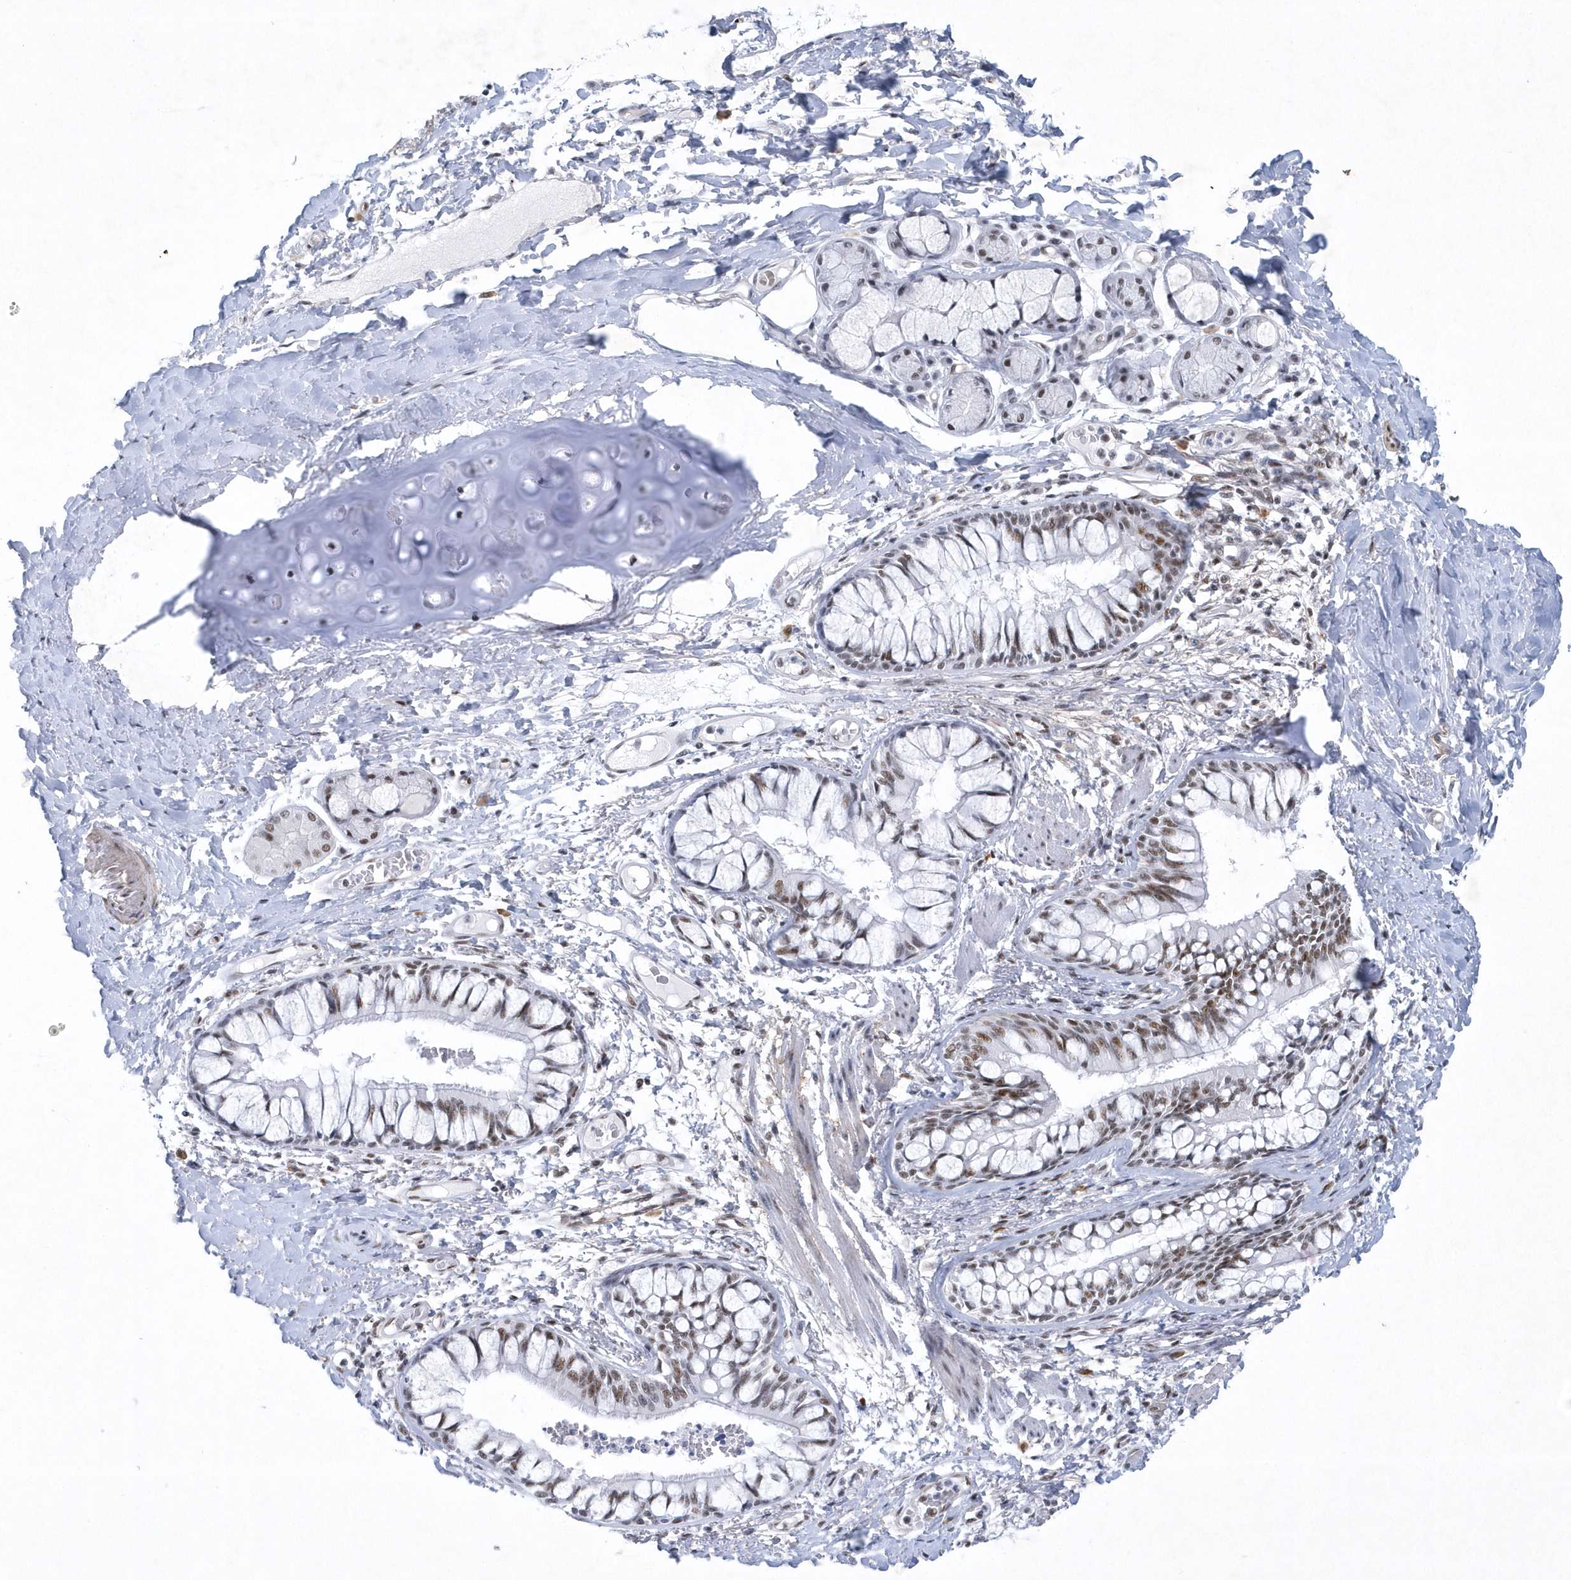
{"staining": {"intensity": "moderate", "quantity": ">75%", "location": "nuclear"}, "tissue": "adipose tissue", "cell_type": "Adipocytes", "image_type": "normal", "snomed": [{"axis": "morphology", "description": "Normal tissue, NOS"}, {"axis": "topography", "description": "Cartilage tissue"}, {"axis": "topography", "description": "Bronchus"}, {"axis": "topography", "description": "Lung"}, {"axis": "topography", "description": "Peripheral nerve tissue"}], "caption": "This is a photomicrograph of immunohistochemistry (IHC) staining of unremarkable adipose tissue, which shows moderate positivity in the nuclear of adipocytes.", "gene": "DCLRE1A", "patient": {"sex": "female", "age": 49}}